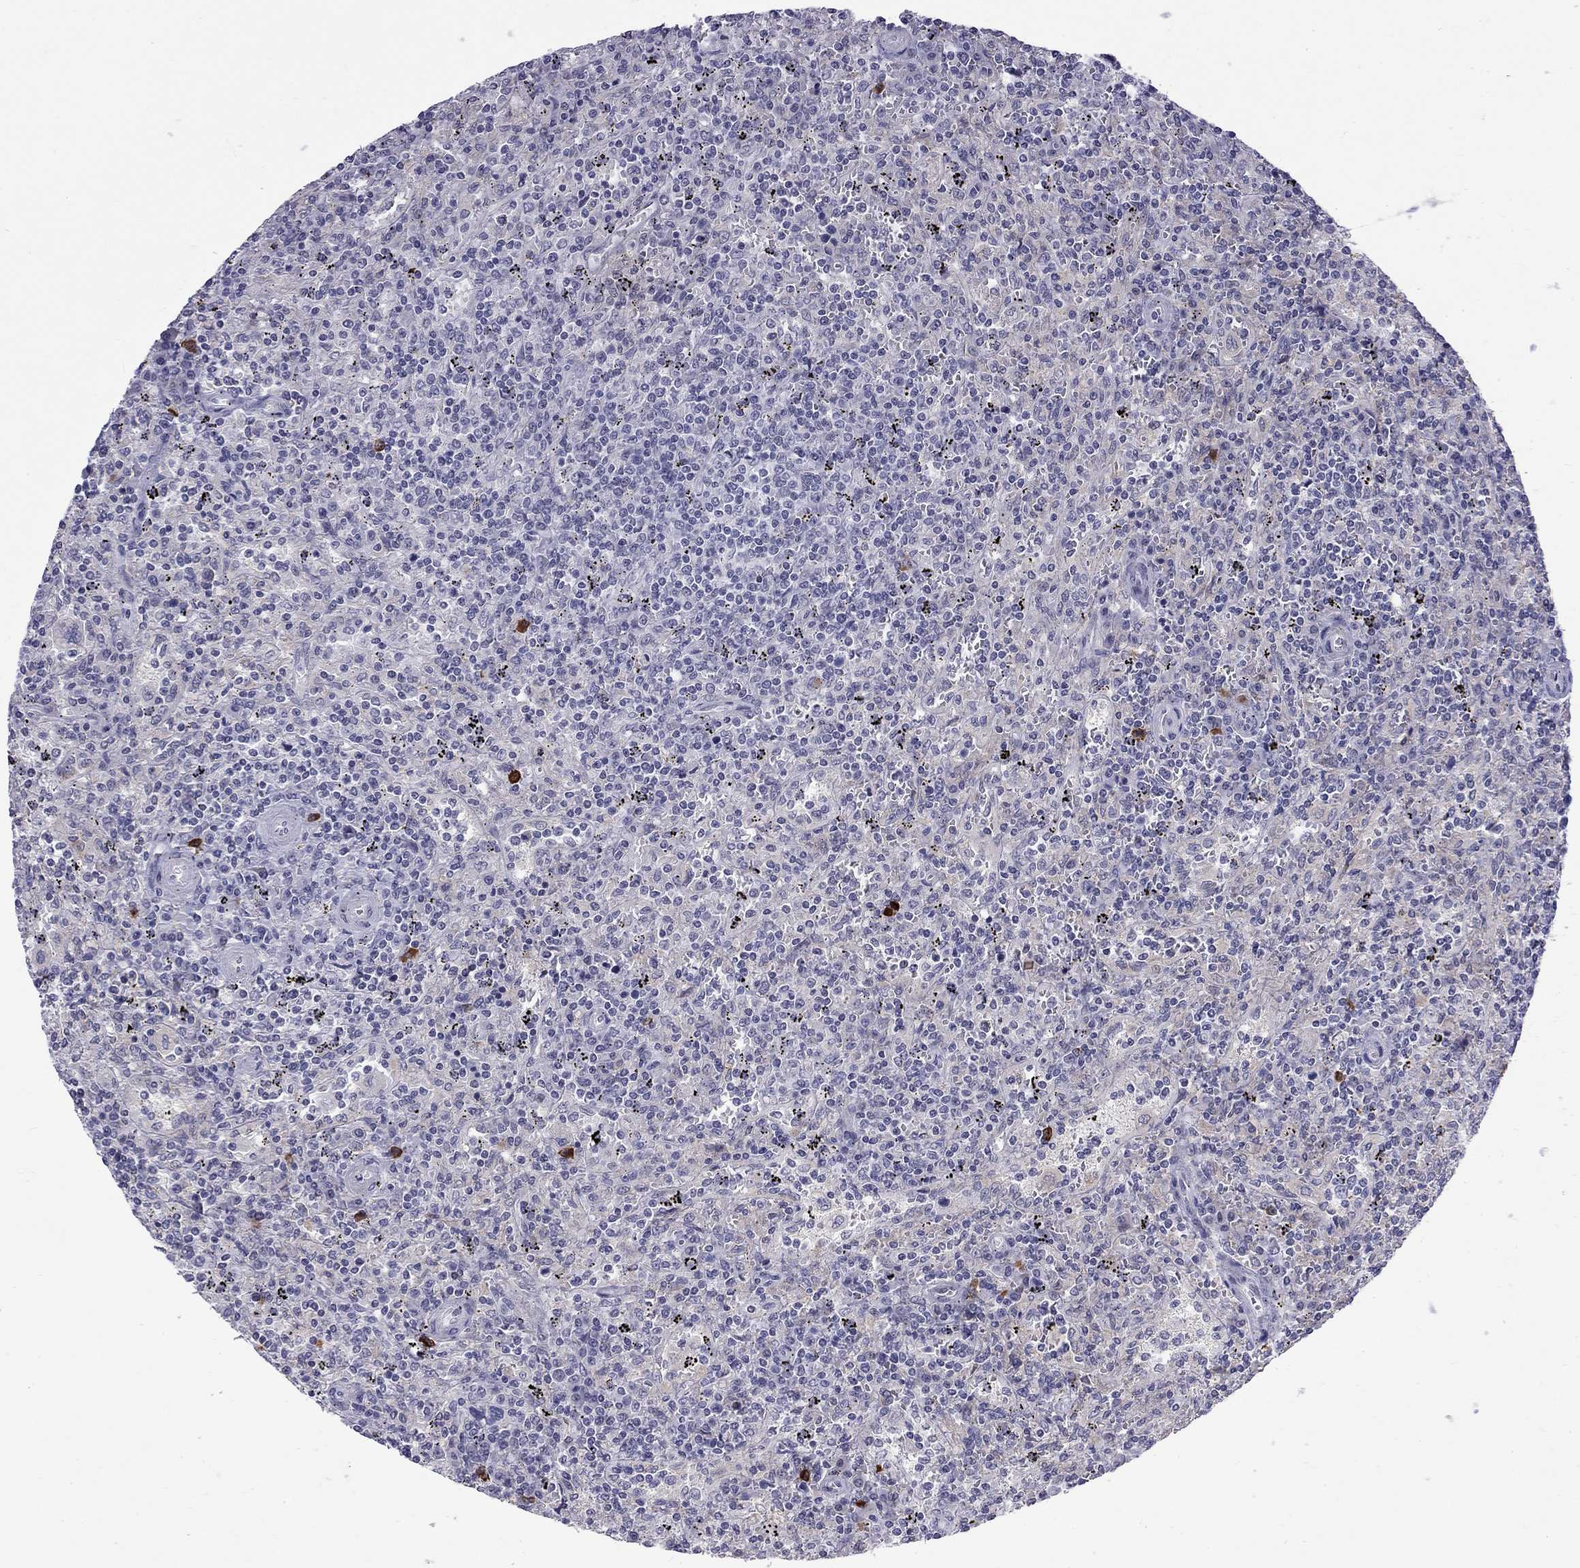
{"staining": {"intensity": "negative", "quantity": "none", "location": "none"}, "tissue": "lymphoma", "cell_type": "Tumor cells", "image_type": "cancer", "snomed": [{"axis": "morphology", "description": "Malignant lymphoma, non-Hodgkin's type, Low grade"}, {"axis": "topography", "description": "Spleen"}], "caption": "IHC histopathology image of neoplastic tissue: low-grade malignant lymphoma, non-Hodgkin's type stained with DAB (3,3'-diaminobenzidine) demonstrates no significant protein positivity in tumor cells.", "gene": "RTL9", "patient": {"sex": "male", "age": 62}}